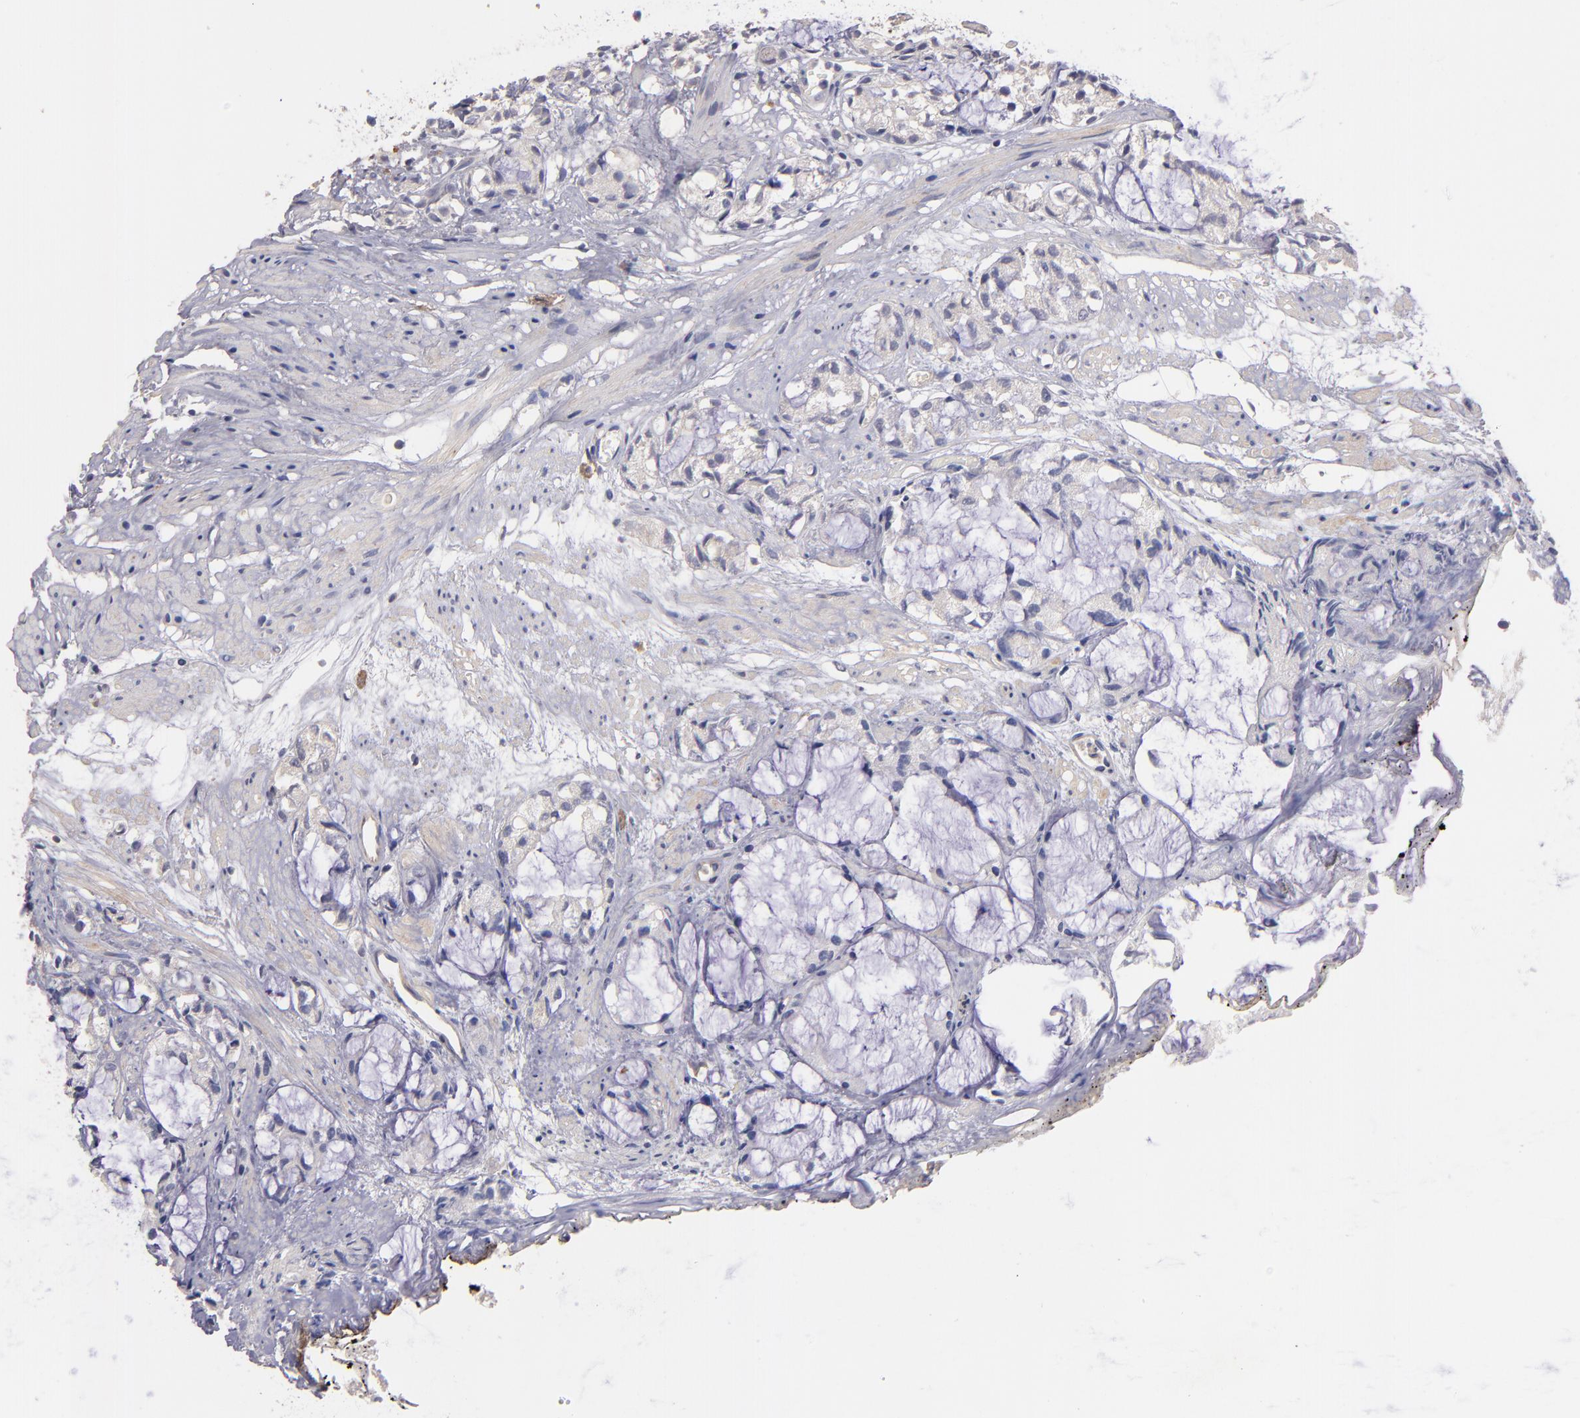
{"staining": {"intensity": "weak", "quantity": "<25%", "location": "cytoplasmic/membranous"}, "tissue": "prostate cancer", "cell_type": "Tumor cells", "image_type": "cancer", "snomed": [{"axis": "morphology", "description": "Adenocarcinoma, High grade"}, {"axis": "topography", "description": "Prostate"}], "caption": "IHC of prostate cancer exhibits no staining in tumor cells.", "gene": "MAGEE1", "patient": {"sex": "male", "age": 85}}